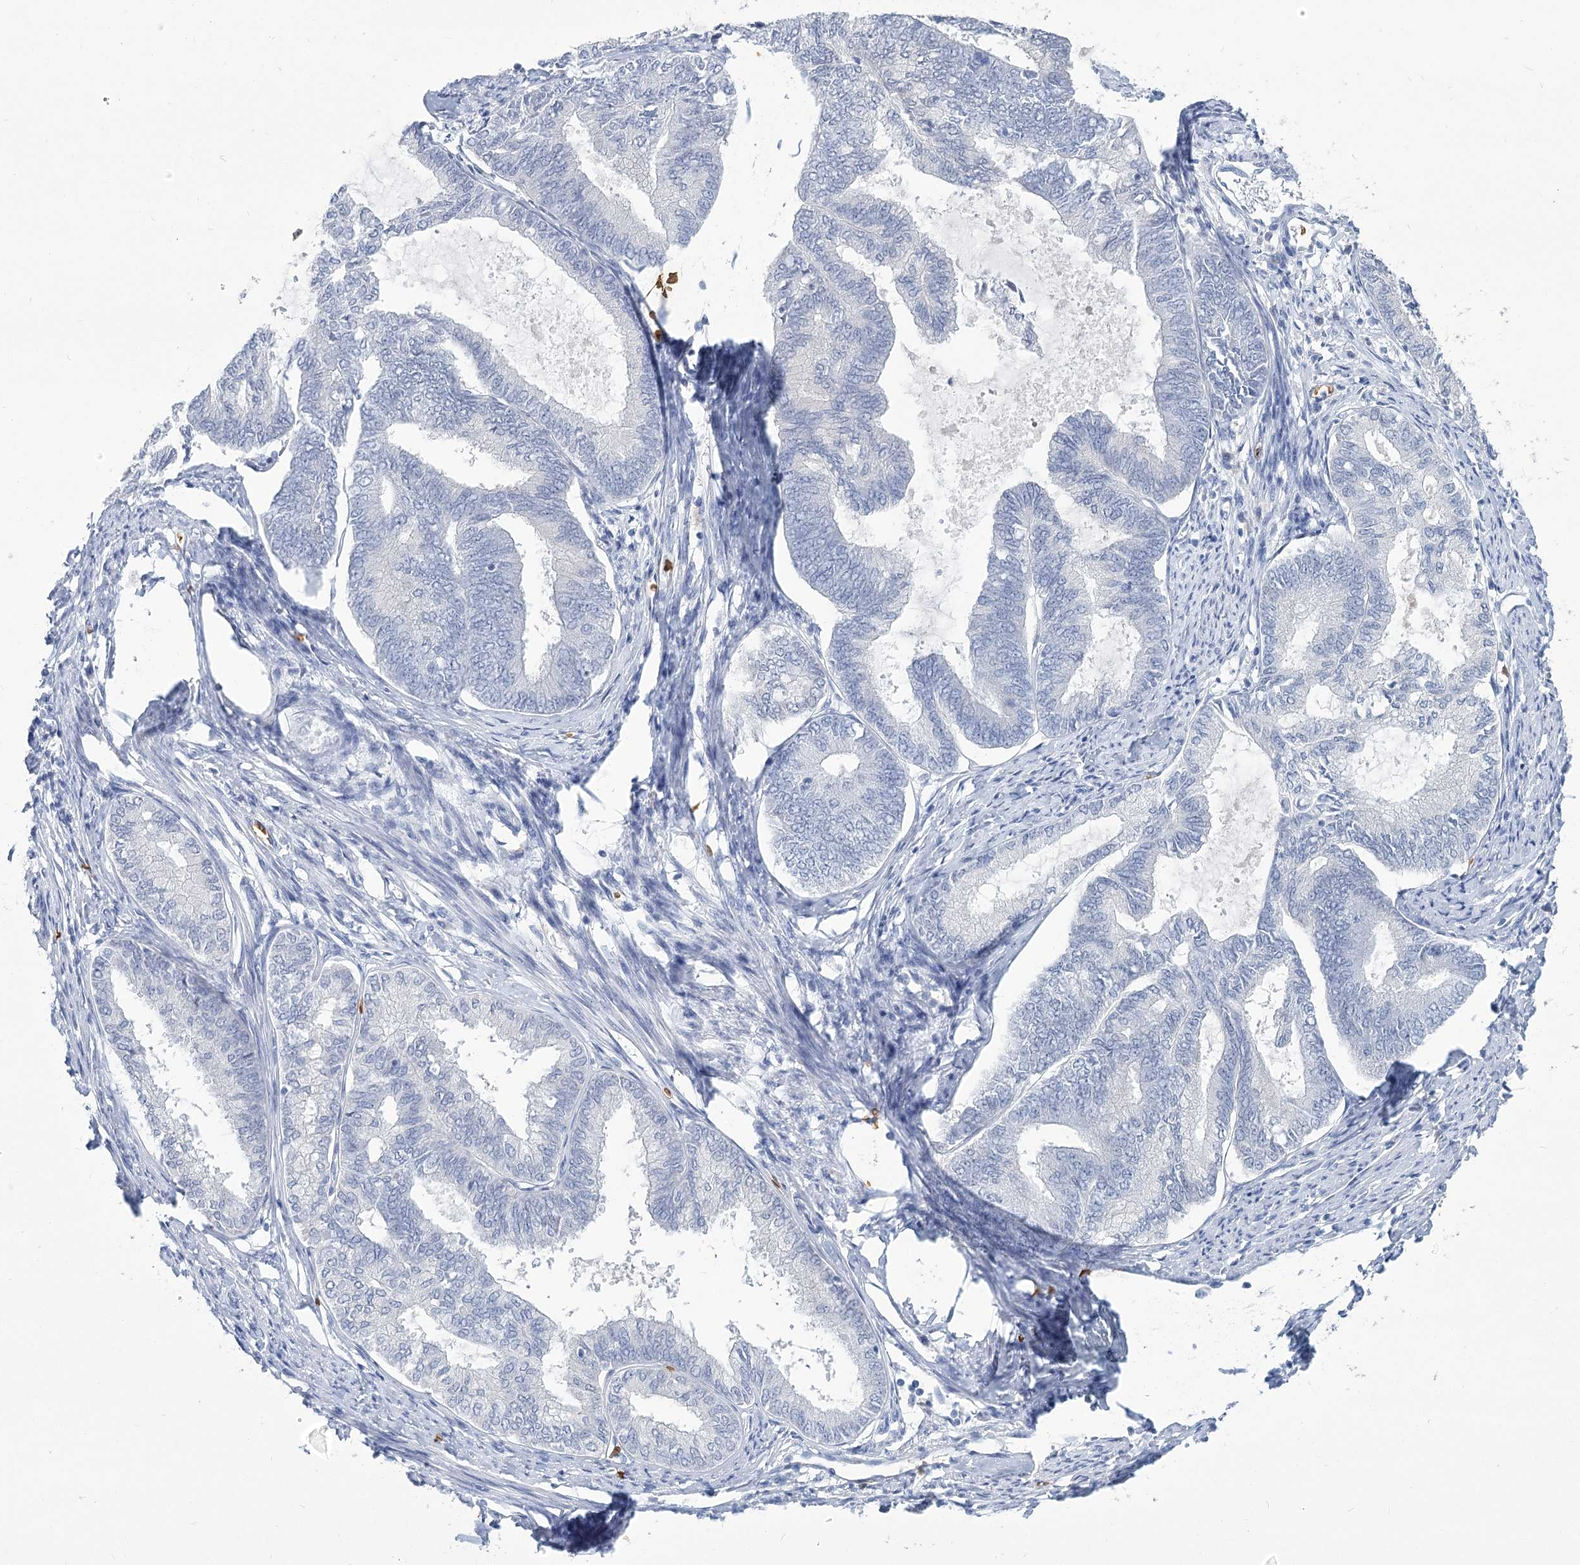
{"staining": {"intensity": "negative", "quantity": "none", "location": "none"}, "tissue": "endometrial cancer", "cell_type": "Tumor cells", "image_type": "cancer", "snomed": [{"axis": "morphology", "description": "Adenocarcinoma, NOS"}, {"axis": "topography", "description": "Endometrium"}], "caption": "Immunohistochemistry (IHC) photomicrograph of neoplastic tissue: endometrial adenocarcinoma stained with DAB (3,3'-diaminobenzidine) shows no significant protein expression in tumor cells. The staining is performed using DAB brown chromogen with nuclei counter-stained in using hematoxylin.", "gene": "HBA1", "patient": {"sex": "female", "age": 86}}